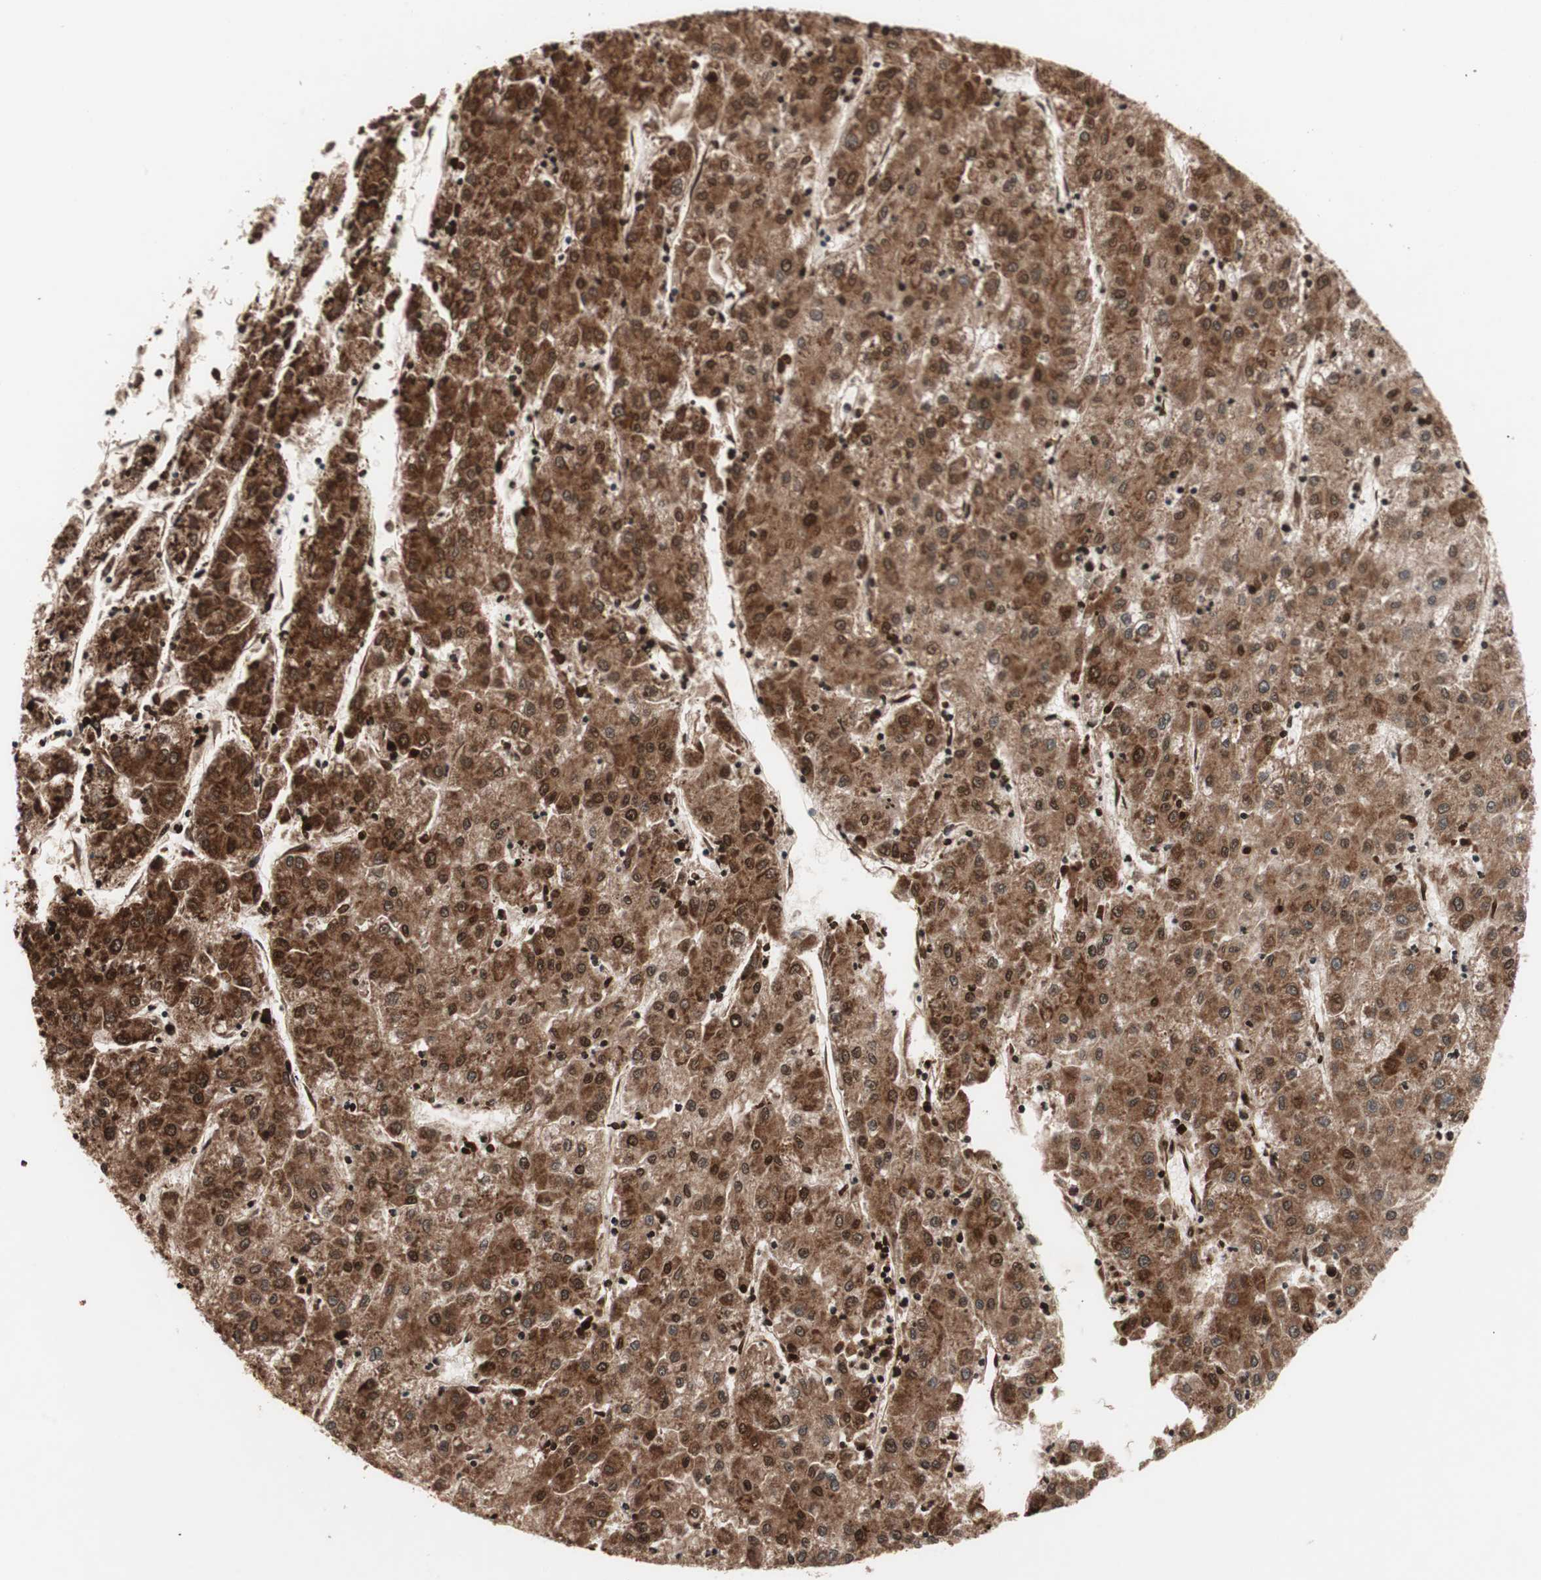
{"staining": {"intensity": "strong", "quantity": ">75%", "location": "cytoplasmic/membranous,nuclear"}, "tissue": "liver cancer", "cell_type": "Tumor cells", "image_type": "cancer", "snomed": [{"axis": "morphology", "description": "Carcinoma, Hepatocellular, NOS"}, {"axis": "topography", "description": "Liver"}], "caption": "A brown stain labels strong cytoplasmic/membranous and nuclear positivity of a protein in human liver cancer (hepatocellular carcinoma) tumor cells.", "gene": "NF2", "patient": {"sex": "male", "age": 72}}